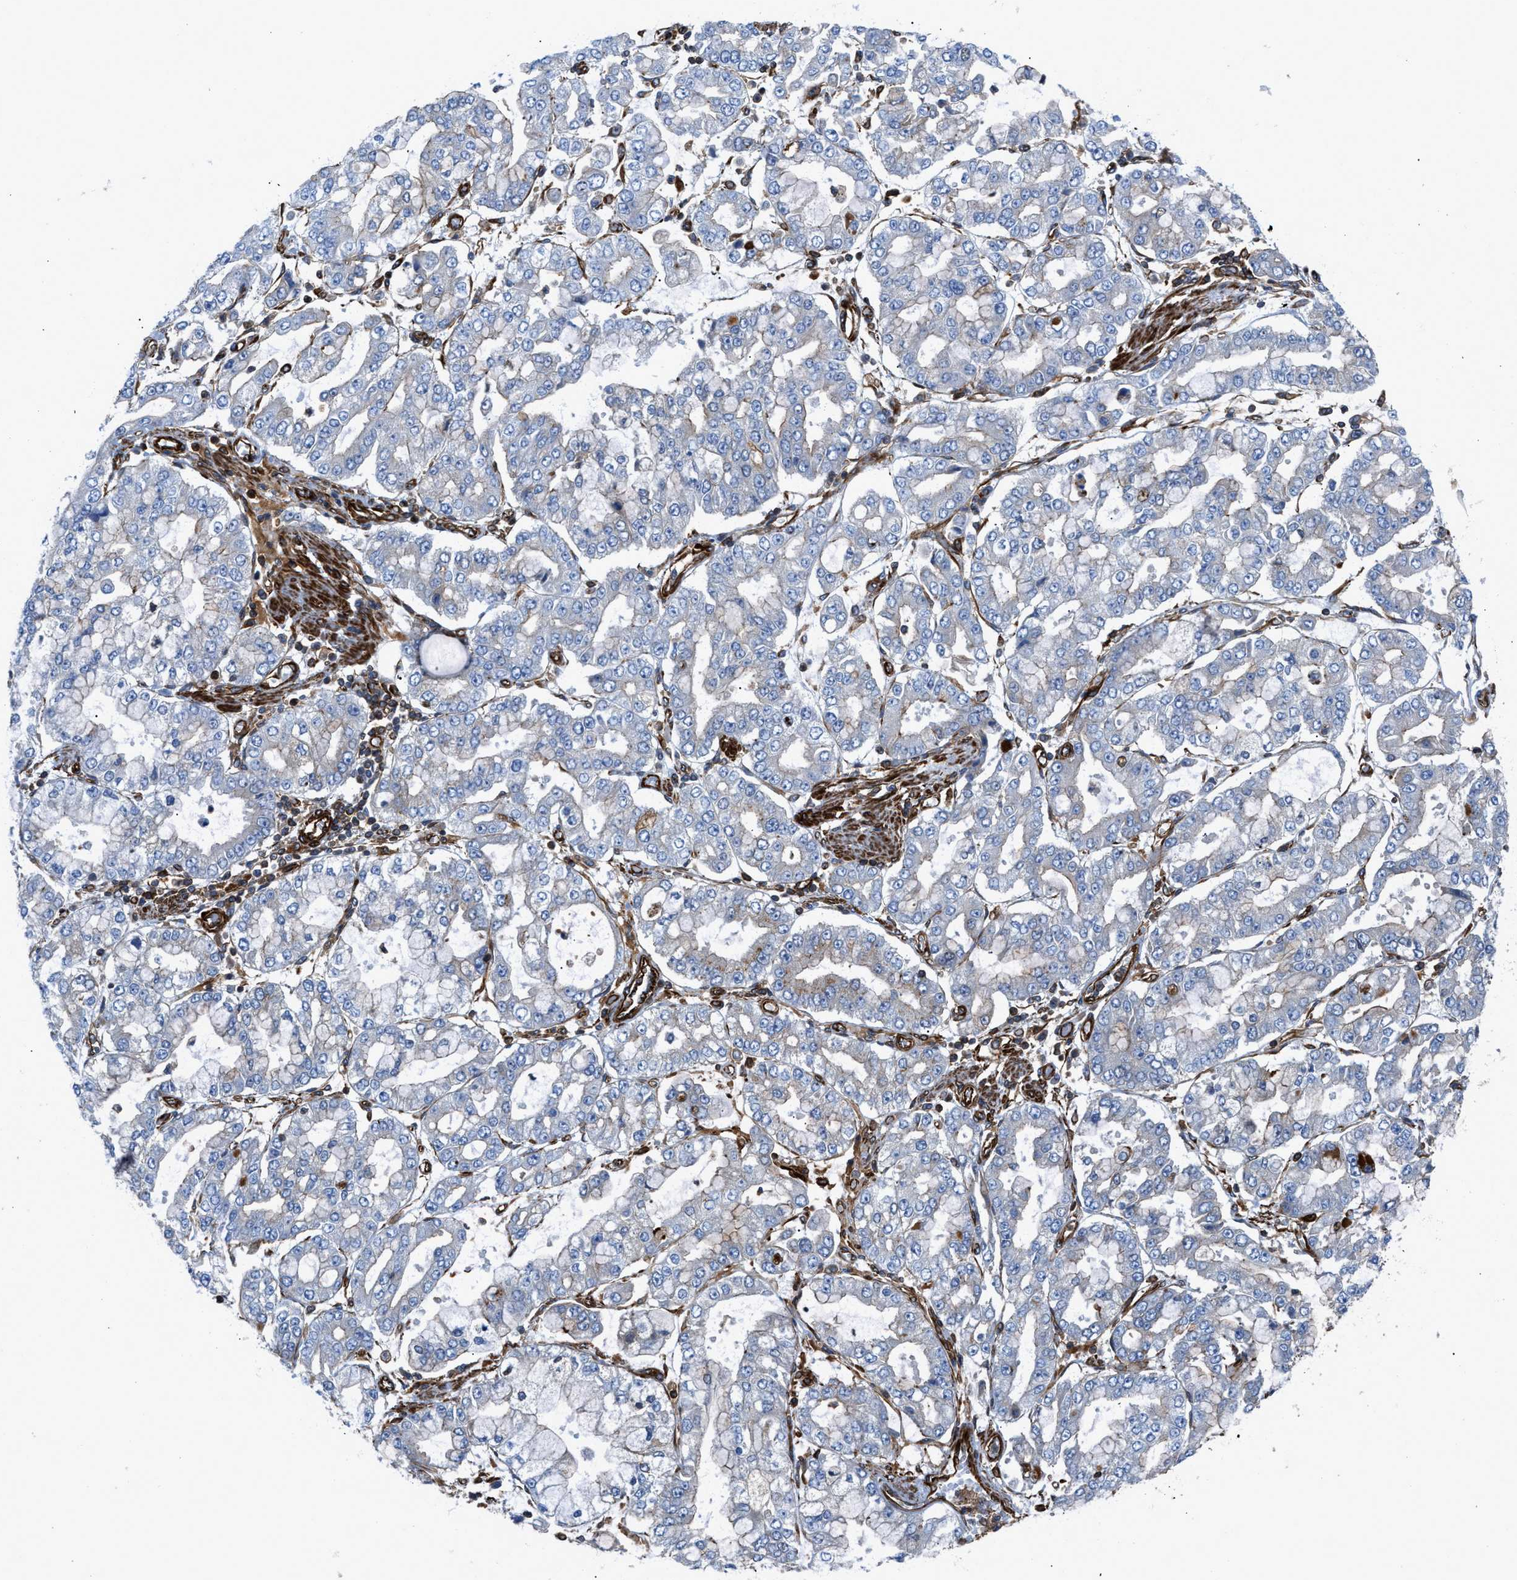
{"staining": {"intensity": "moderate", "quantity": "<25%", "location": "cytoplasmic/membranous"}, "tissue": "stomach cancer", "cell_type": "Tumor cells", "image_type": "cancer", "snomed": [{"axis": "morphology", "description": "Adenocarcinoma, NOS"}, {"axis": "topography", "description": "Stomach"}], "caption": "Protein expression analysis of stomach cancer (adenocarcinoma) demonstrates moderate cytoplasmic/membranous staining in approximately <25% of tumor cells. Ihc stains the protein in brown and the nuclei are stained blue.", "gene": "PTPRE", "patient": {"sex": "male", "age": 76}}